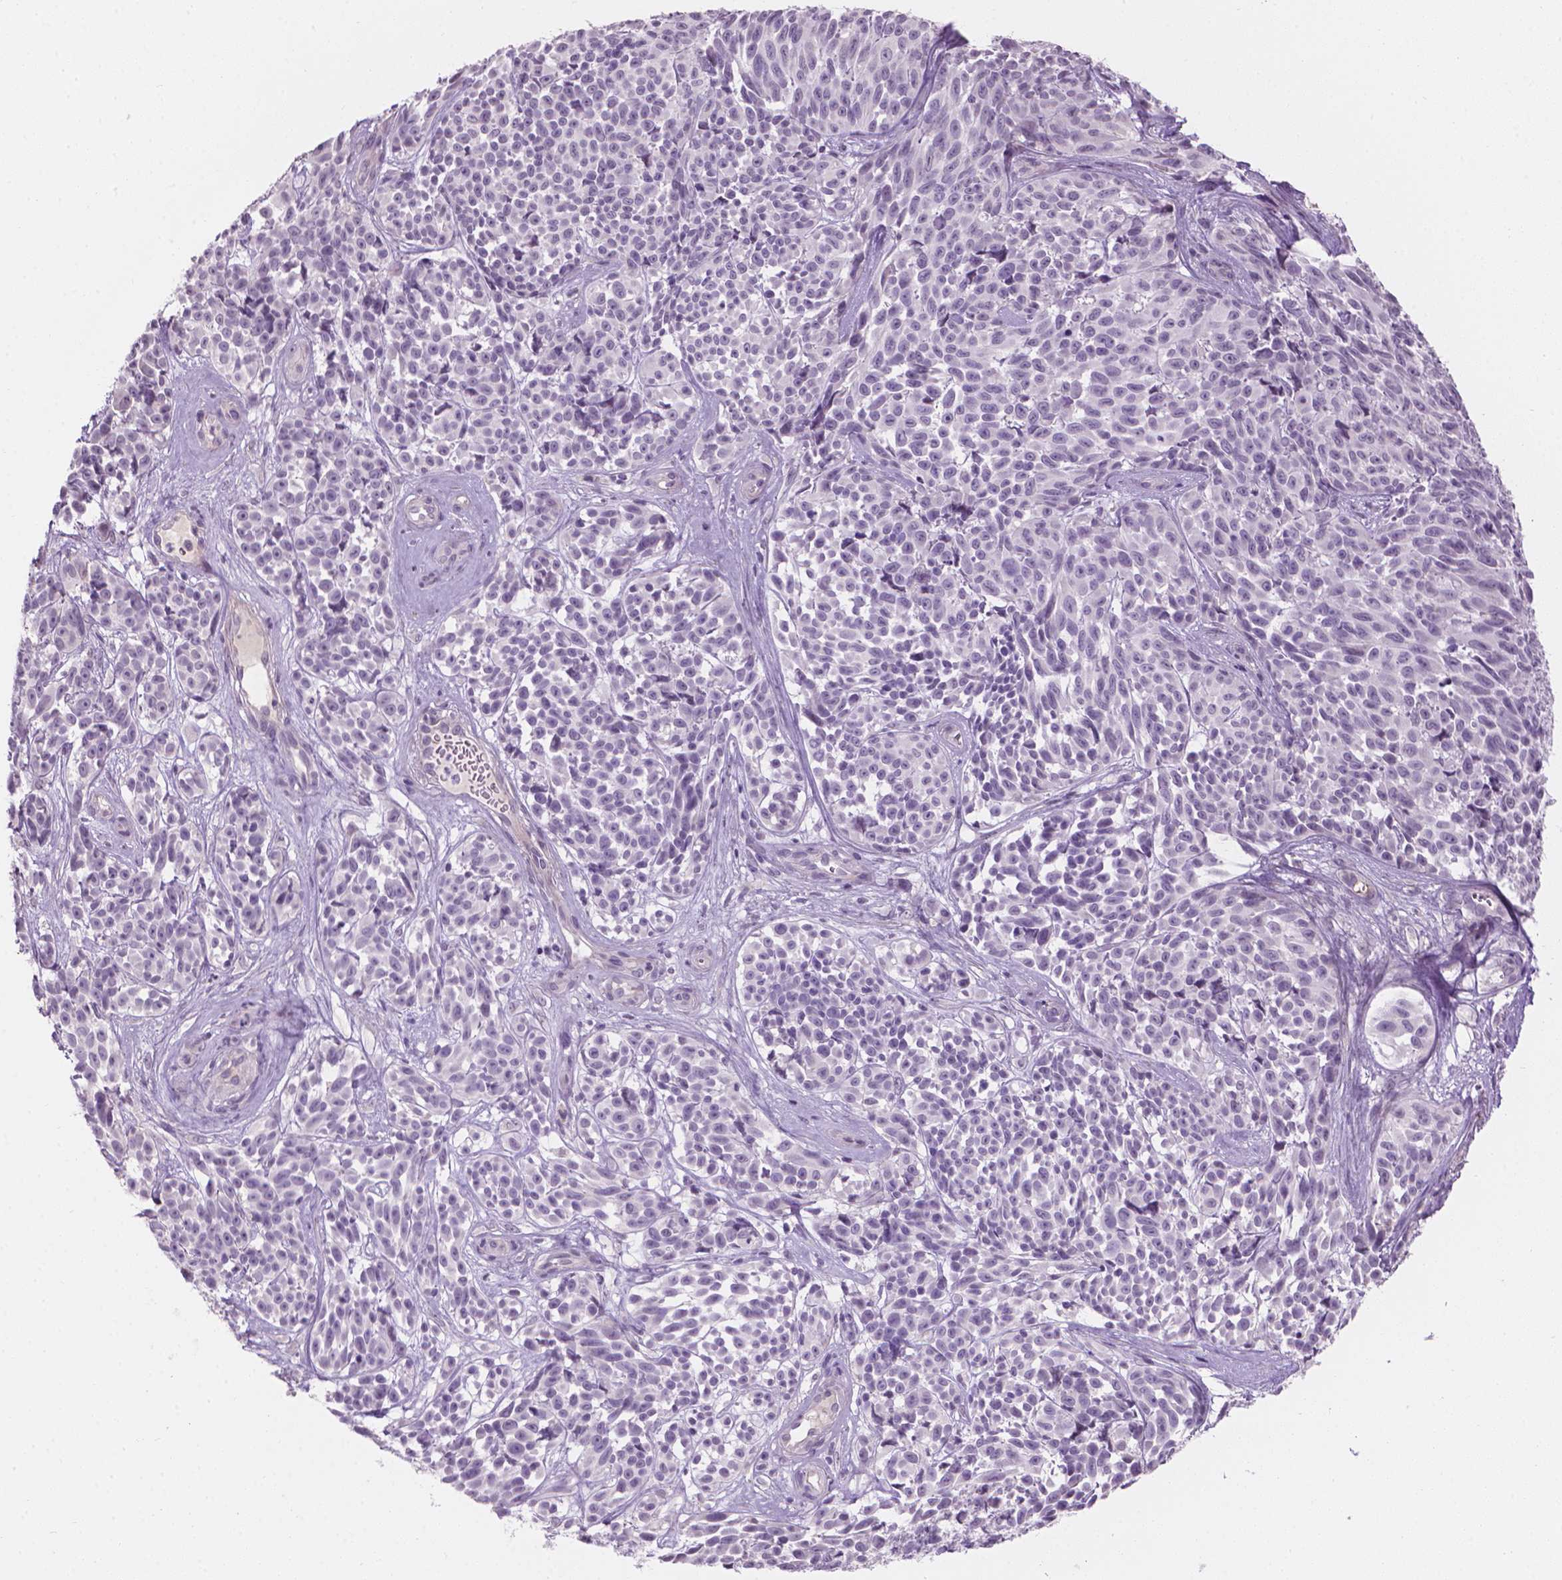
{"staining": {"intensity": "negative", "quantity": "none", "location": "none"}, "tissue": "melanoma", "cell_type": "Tumor cells", "image_type": "cancer", "snomed": [{"axis": "morphology", "description": "Malignant melanoma, NOS"}, {"axis": "topography", "description": "Skin"}], "caption": "This histopathology image is of malignant melanoma stained with immunohistochemistry (IHC) to label a protein in brown with the nuclei are counter-stained blue. There is no staining in tumor cells.", "gene": "SAXO2", "patient": {"sex": "female", "age": 88}}